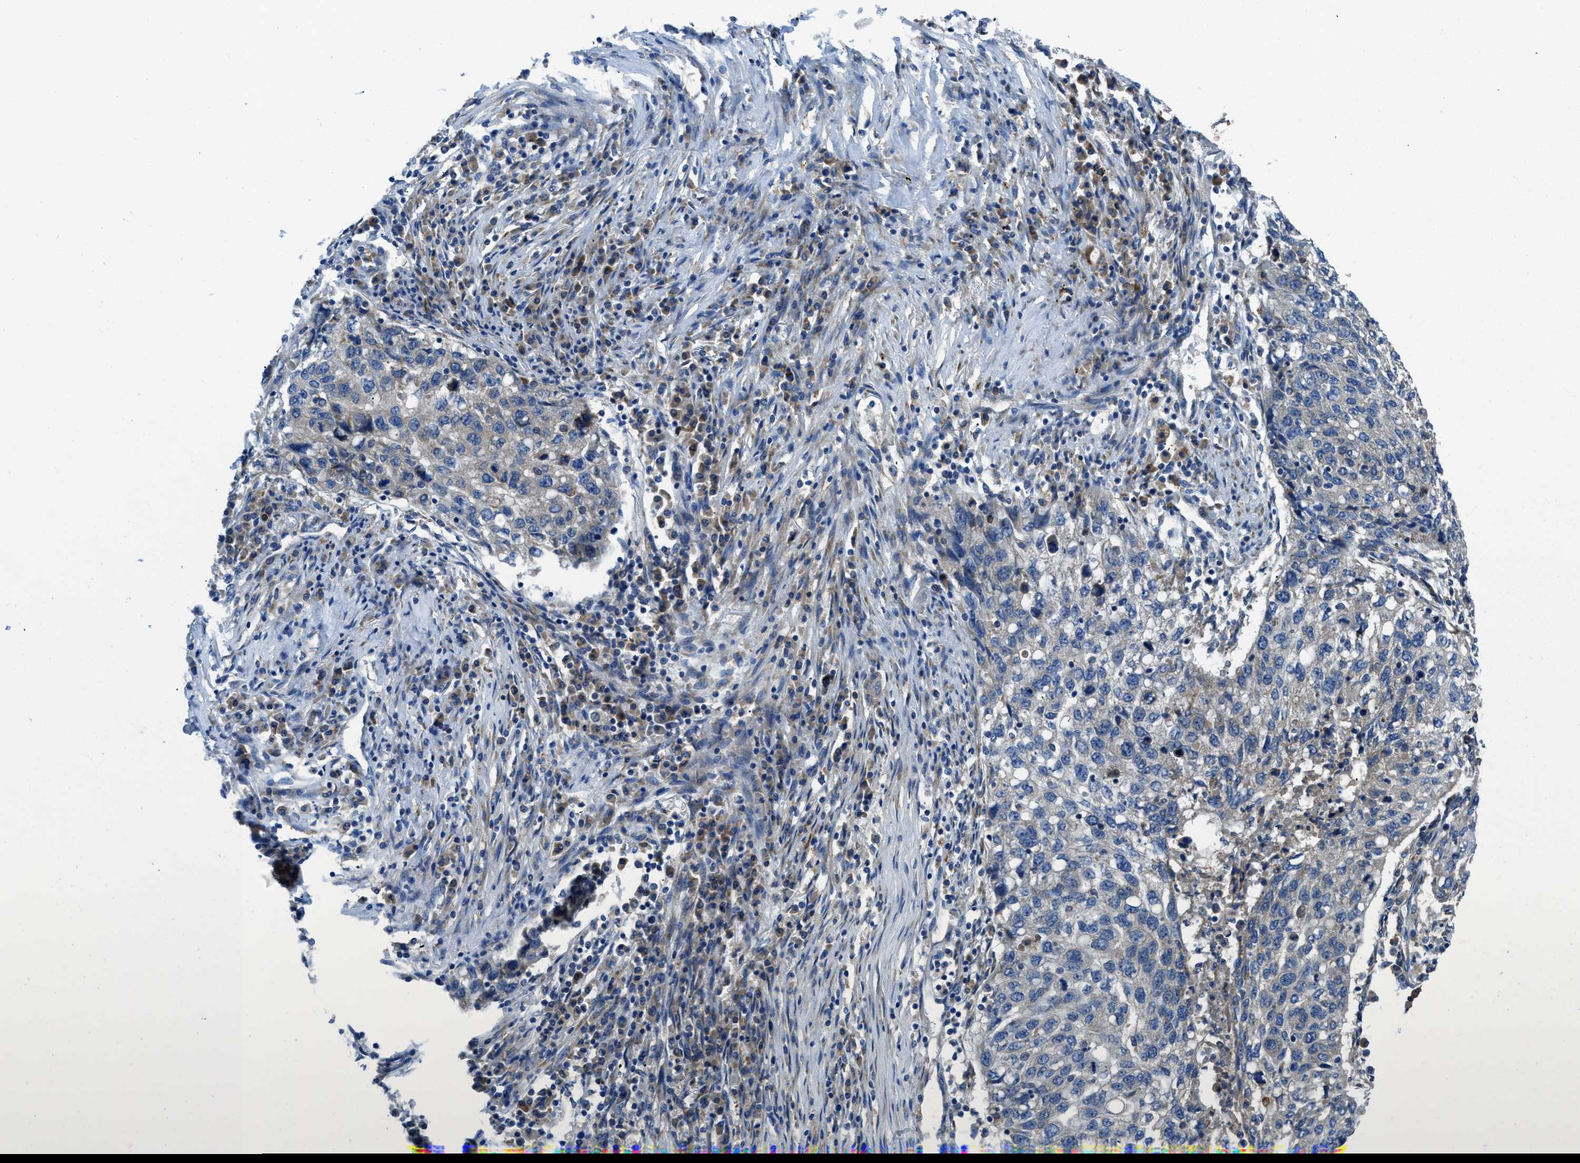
{"staining": {"intensity": "weak", "quantity": "<25%", "location": "cytoplasmic/membranous"}, "tissue": "lung cancer", "cell_type": "Tumor cells", "image_type": "cancer", "snomed": [{"axis": "morphology", "description": "Squamous cell carcinoma, NOS"}, {"axis": "topography", "description": "Lung"}], "caption": "High magnification brightfield microscopy of lung cancer (squamous cell carcinoma) stained with DAB (3,3'-diaminobenzidine) (brown) and counterstained with hematoxylin (blue): tumor cells show no significant expression.", "gene": "MAP3K20", "patient": {"sex": "female", "age": 63}}